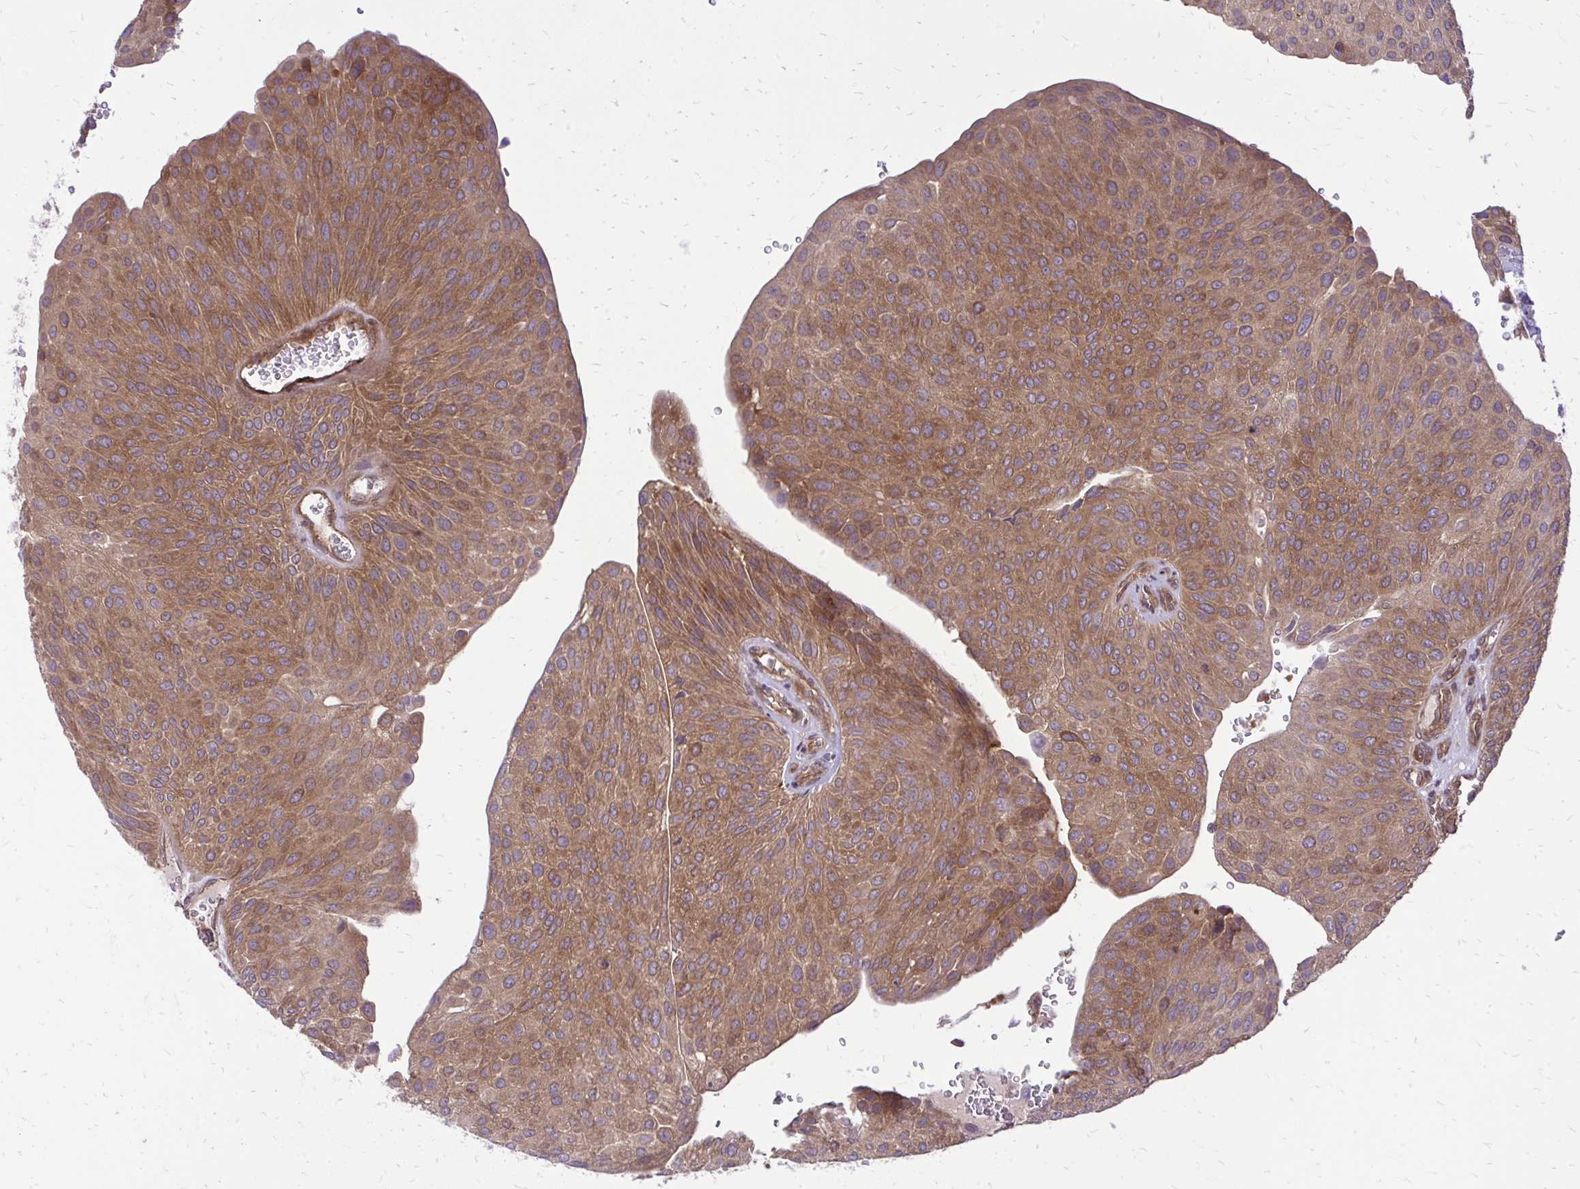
{"staining": {"intensity": "moderate", "quantity": ">75%", "location": "cytoplasmic/membranous"}, "tissue": "urothelial cancer", "cell_type": "Tumor cells", "image_type": "cancer", "snomed": [{"axis": "morphology", "description": "Urothelial carcinoma, NOS"}, {"axis": "topography", "description": "Urinary bladder"}], "caption": "A brown stain labels moderate cytoplasmic/membranous expression of a protein in transitional cell carcinoma tumor cells.", "gene": "PPP5C", "patient": {"sex": "male", "age": 67}}